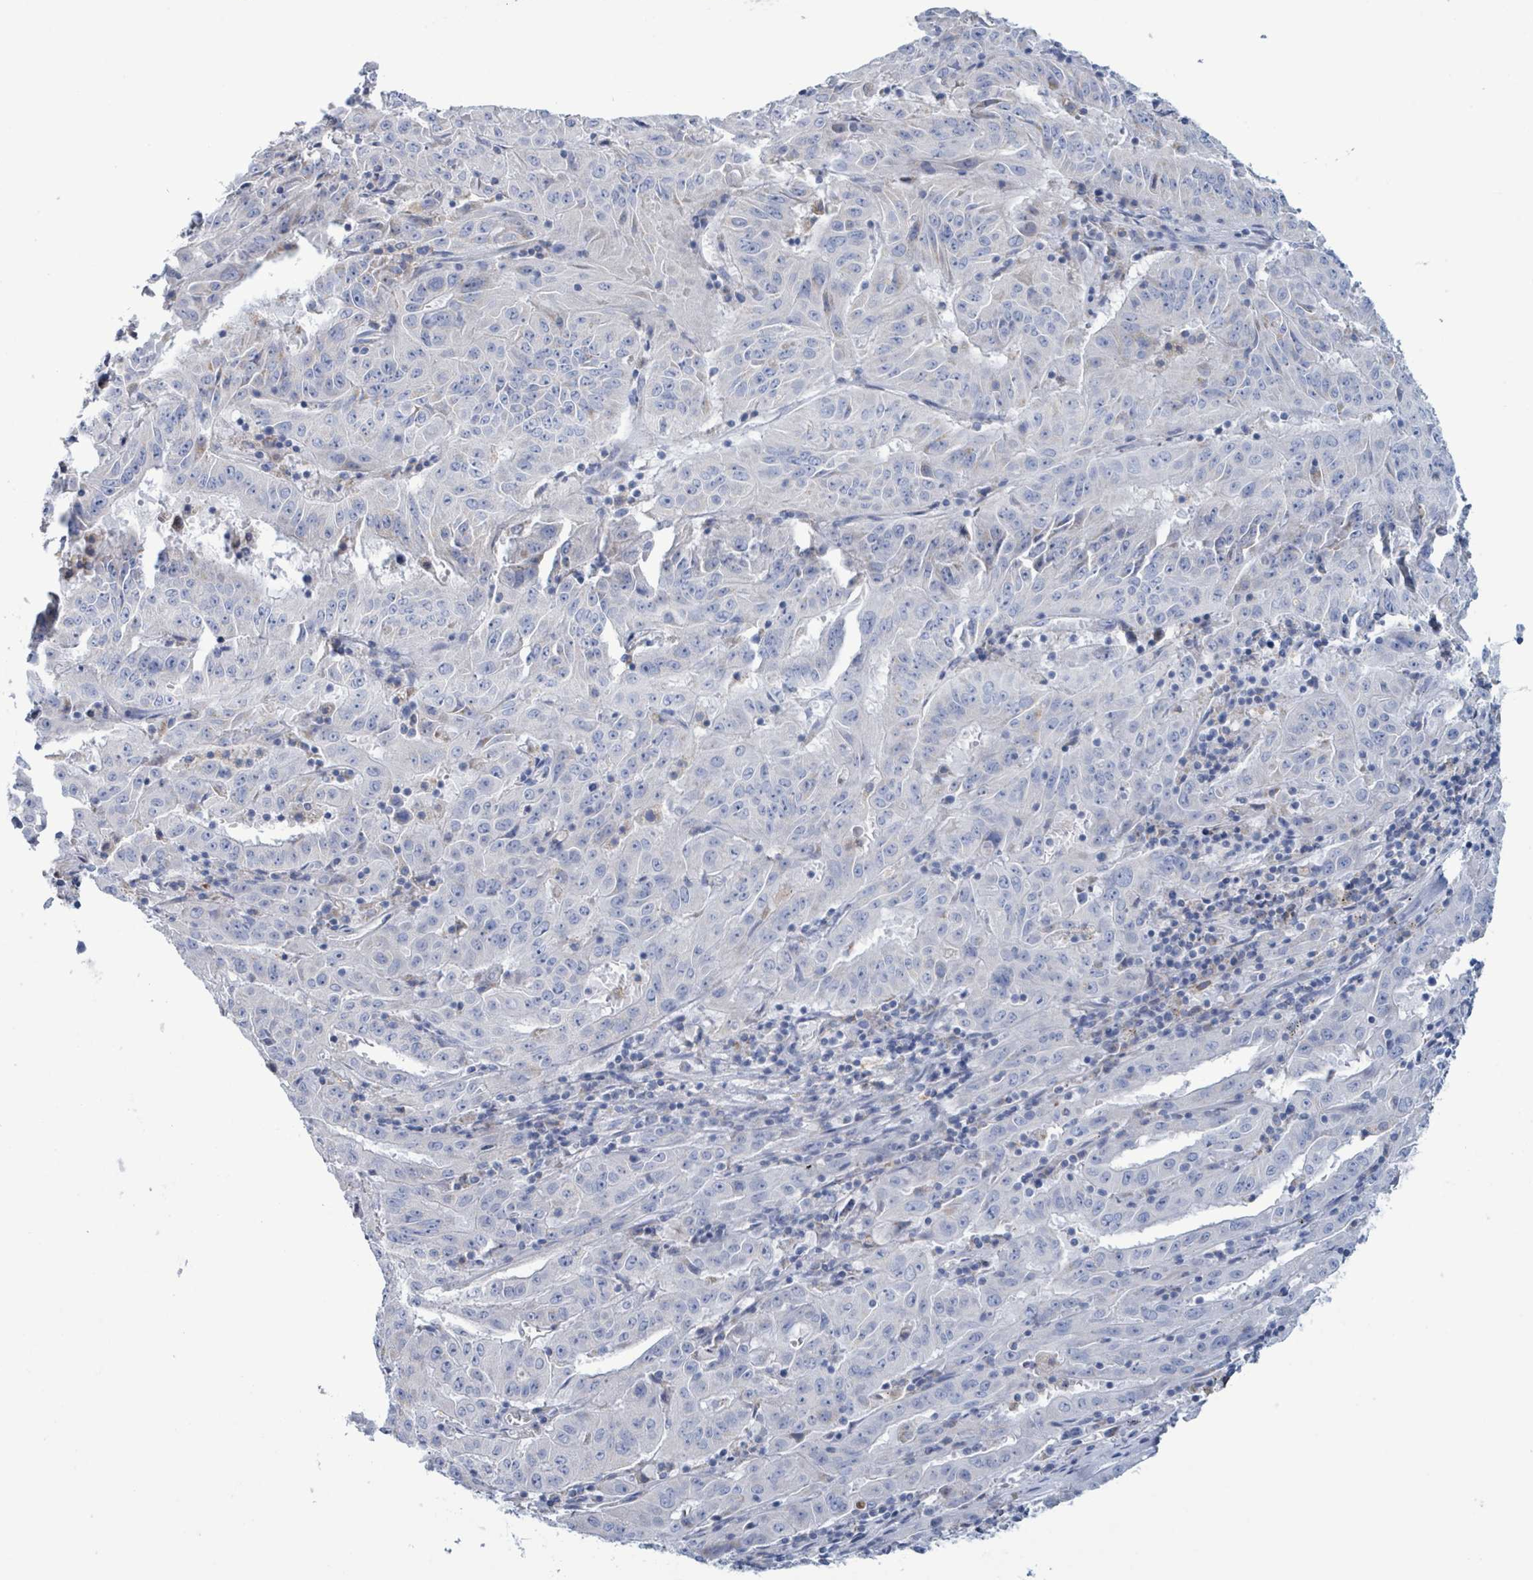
{"staining": {"intensity": "negative", "quantity": "none", "location": "none"}, "tissue": "pancreatic cancer", "cell_type": "Tumor cells", "image_type": "cancer", "snomed": [{"axis": "morphology", "description": "Adenocarcinoma, NOS"}, {"axis": "topography", "description": "Pancreas"}], "caption": "High magnification brightfield microscopy of adenocarcinoma (pancreatic) stained with DAB (brown) and counterstained with hematoxylin (blue): tumor cells show no significant staining.", "gene": "AKR1C4", "patient": {"sex": "male", "age": 63}}